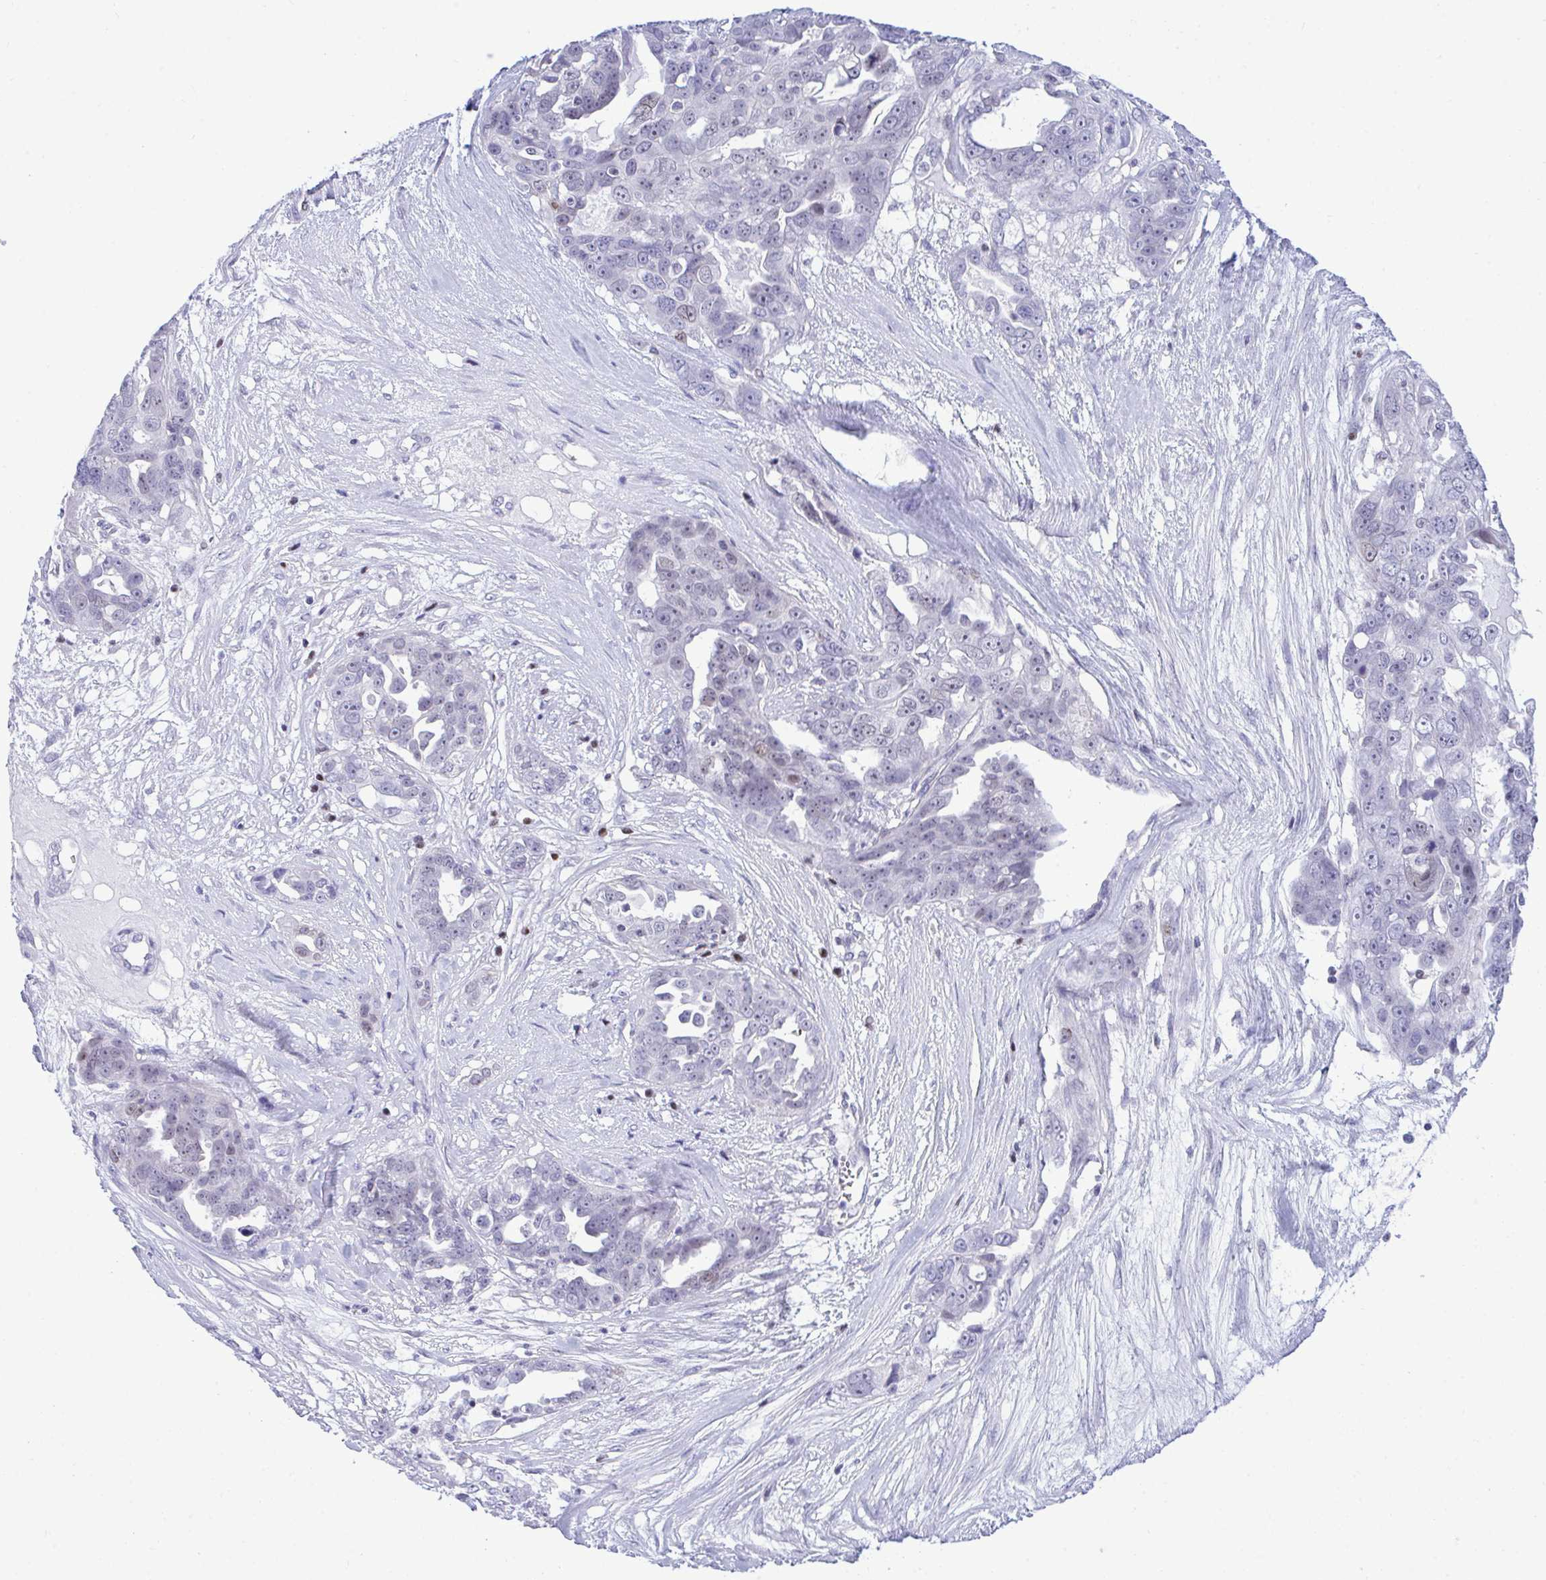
{"staining": {"intensity": "weak", "quantity": "<25%", "location": "nuclear"}, "tissue": "ovarian cancer", "cell_type": "Tumor cells", "image_type": "cancer", "snomed": [{"axis": "morphology", "description": "Carcinoma, endometroid"}, {"axis": "topography", "description": "Ovary"}], "caption": "There is no significant expression in tumor cells of ovarian endometroid carcinoma.", "gene": "SLC25A51", "patient": {"sex": "female", "age": 70}}